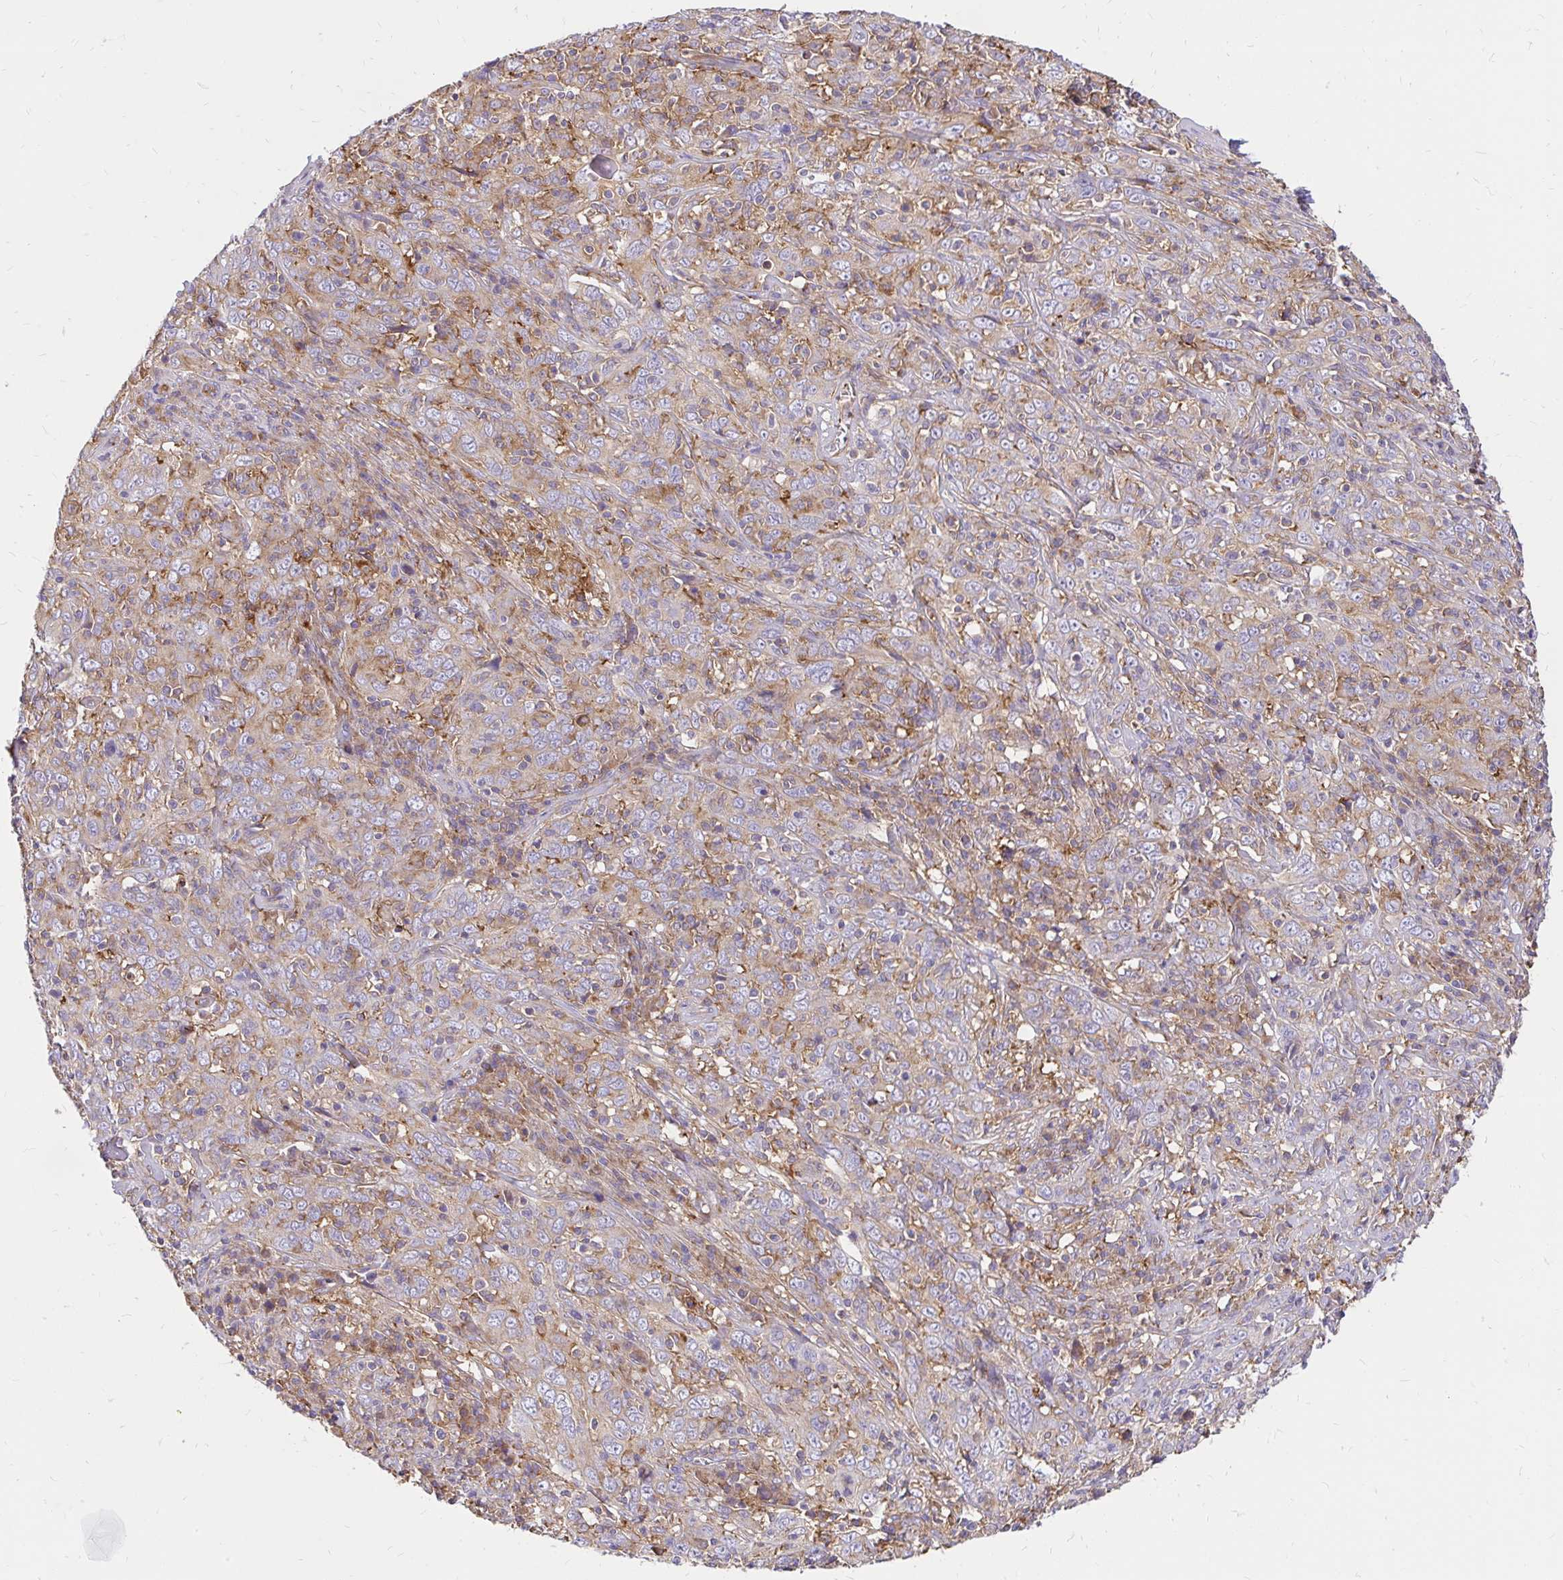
{"staining": {"intensity": "weak", "quantity": "25%-75%", "location": "cytoplasmic/membranous"}, "tissue": "cervical cancer", "cell_type": "Tumor cells", "image_type": "cancer", "snomed": [{"axis": "morphology", "description": "Squamous cell carcinoma, NOS"}, {"axis": "topography", "description": "Cervix"}], "caption": "The histopathology image exhibits immunohistochemical staining of cervical squamous cell carcinoma. There is weak cytoplasmic/membranous positivity is appreciated in approximately 25%-75% of tumor cells. (DAB (3,3'-diaminobenzidine) IHC, brown staining for protein, blue staining for nuclei).", "gene": "ABCB10", "patient": {"sex": "female", "age": 46}}